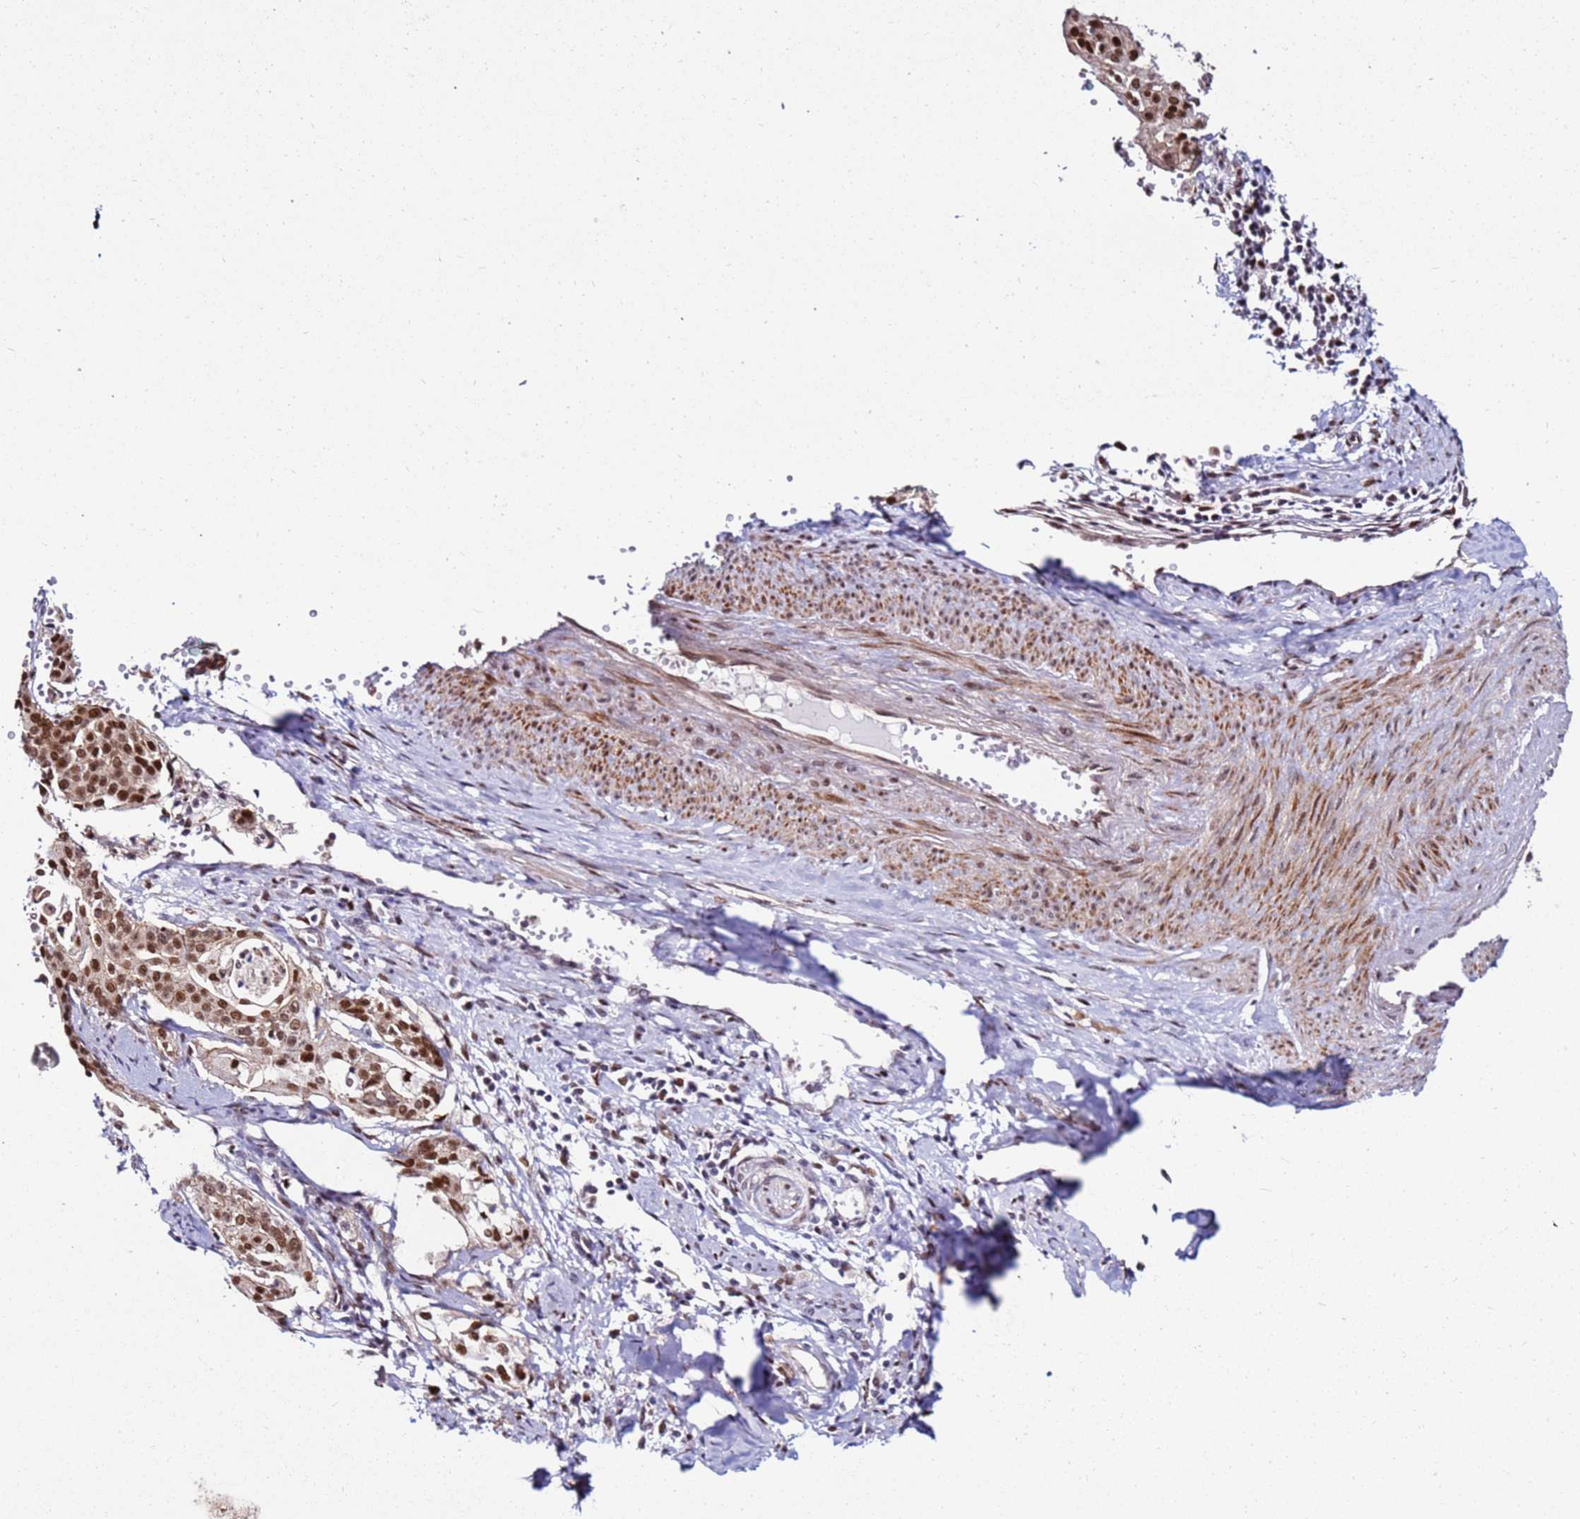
{"staining": {"intensity": "moderate", "quantity": ">75%", "location": "cytoplasmic/membranous,nuclear"}, "tissue": "cervical cancer", "cell_type": "Tumor cells", "image_type": "cancer", "snomed": [{"axis": "morphology", "description": "Squamous cell carcinoma, NOS"}, {"axis": "topography", "description": "Cervix"}], "caption": "A photomicrograph of human cervical cancer (squamous cell carcinoma) stained for a protein reveals moderate cytoplasmic/membranous and nuclear brown staining in tumor cells.", "gene": "KPNA4", "patient": {"sex": "female", "age": 44}}